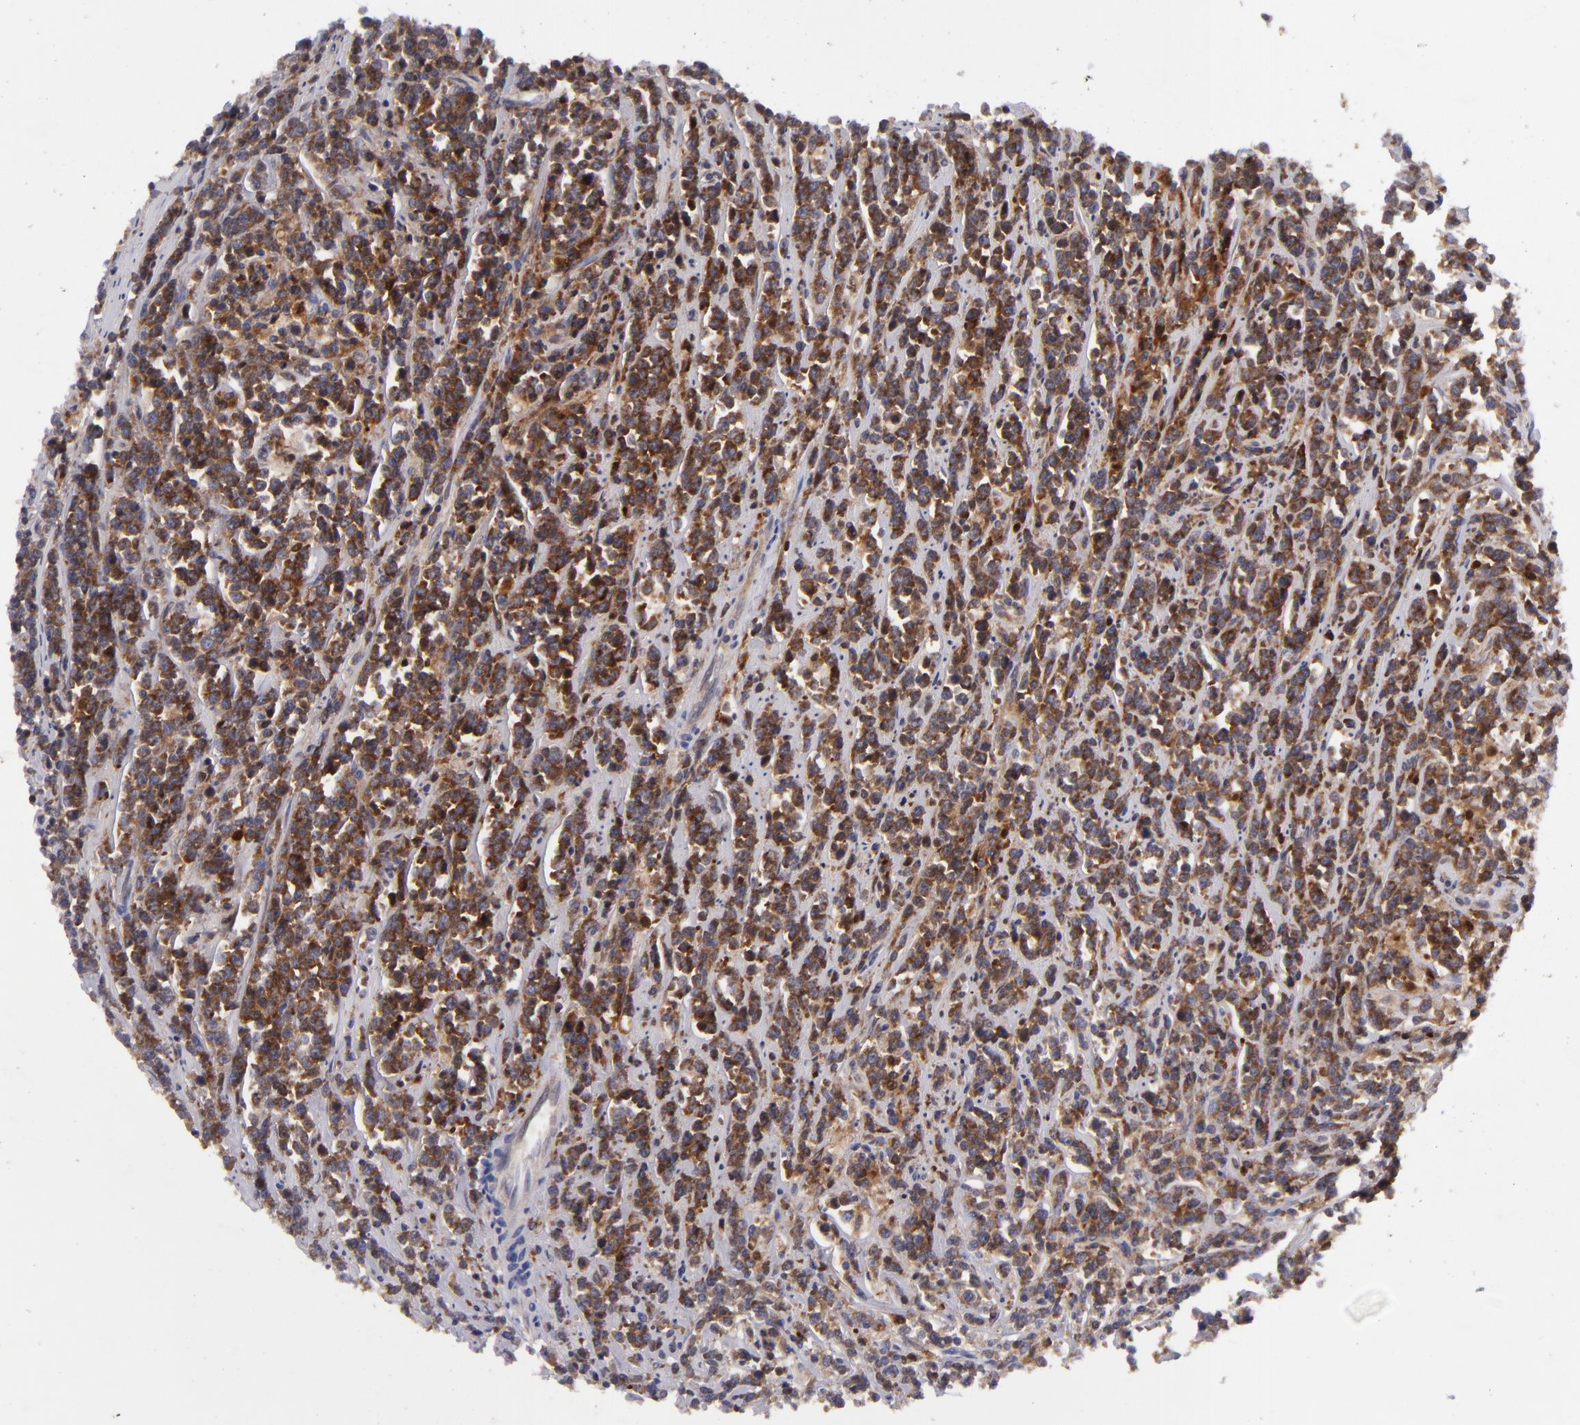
{"staining": {"intensity": "strong", "quantity": ">75%", "location": "cytoplasmic/membranous"}, "tissue": "lymphoma", "cell_type": "Tumor cells", "image_type": "cancer", "snomed": [{"axis": "morphology", "description": "Malignant lymphoma, non-Hodgkin's type, High grade"}, {"axis": "topography", "description": "Small intestine"}, {"axis": "topography", "description": "Colon"}], "caption": "Tumor cells exhibit high levels of strong cytoplasmic/membranous staining in about >75% of cells in lymphoma. (brown staining indicates protein expression, while blue staining denotes nuclei).", "gene": "MMP10", "patient": {"sex": "male", "age": 8}}